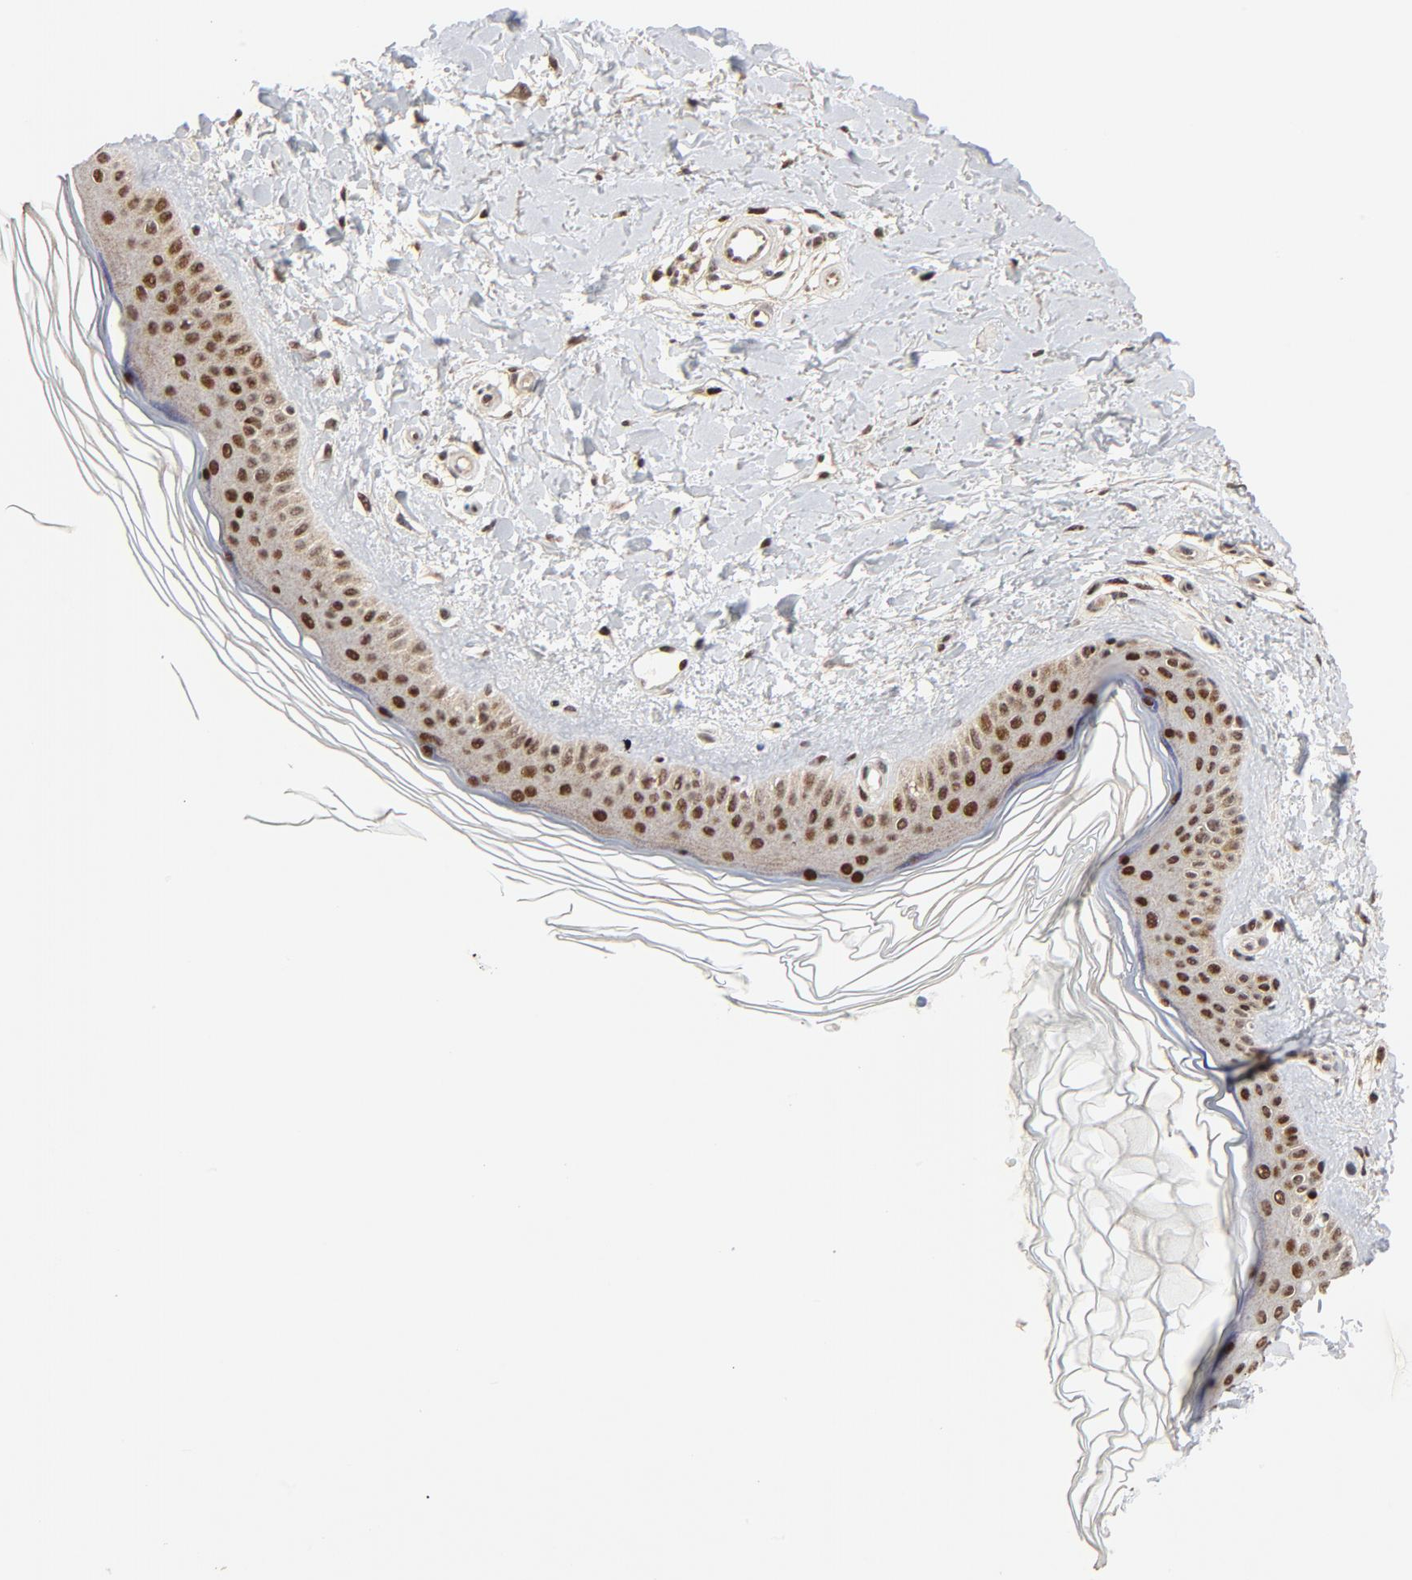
{"staining": {"intensity": "strong", "quantity": ">75%", "location": "nuclear"}, "tissue": "skin", "cell_type": "Fibroblasts", "image_type": "normal", "snomed": [{"axis": "morphology", "description": "Normal tissue, NOS"}, {"axis": "topography", "description": "Skin"}], "caption": "Protein expression analysis of unremarkable skin displays strong nuclear staining in approximately >75% of fibroblasts.", "gene": "GTF2I", "patient": {"sex": "female", "age": 19}}